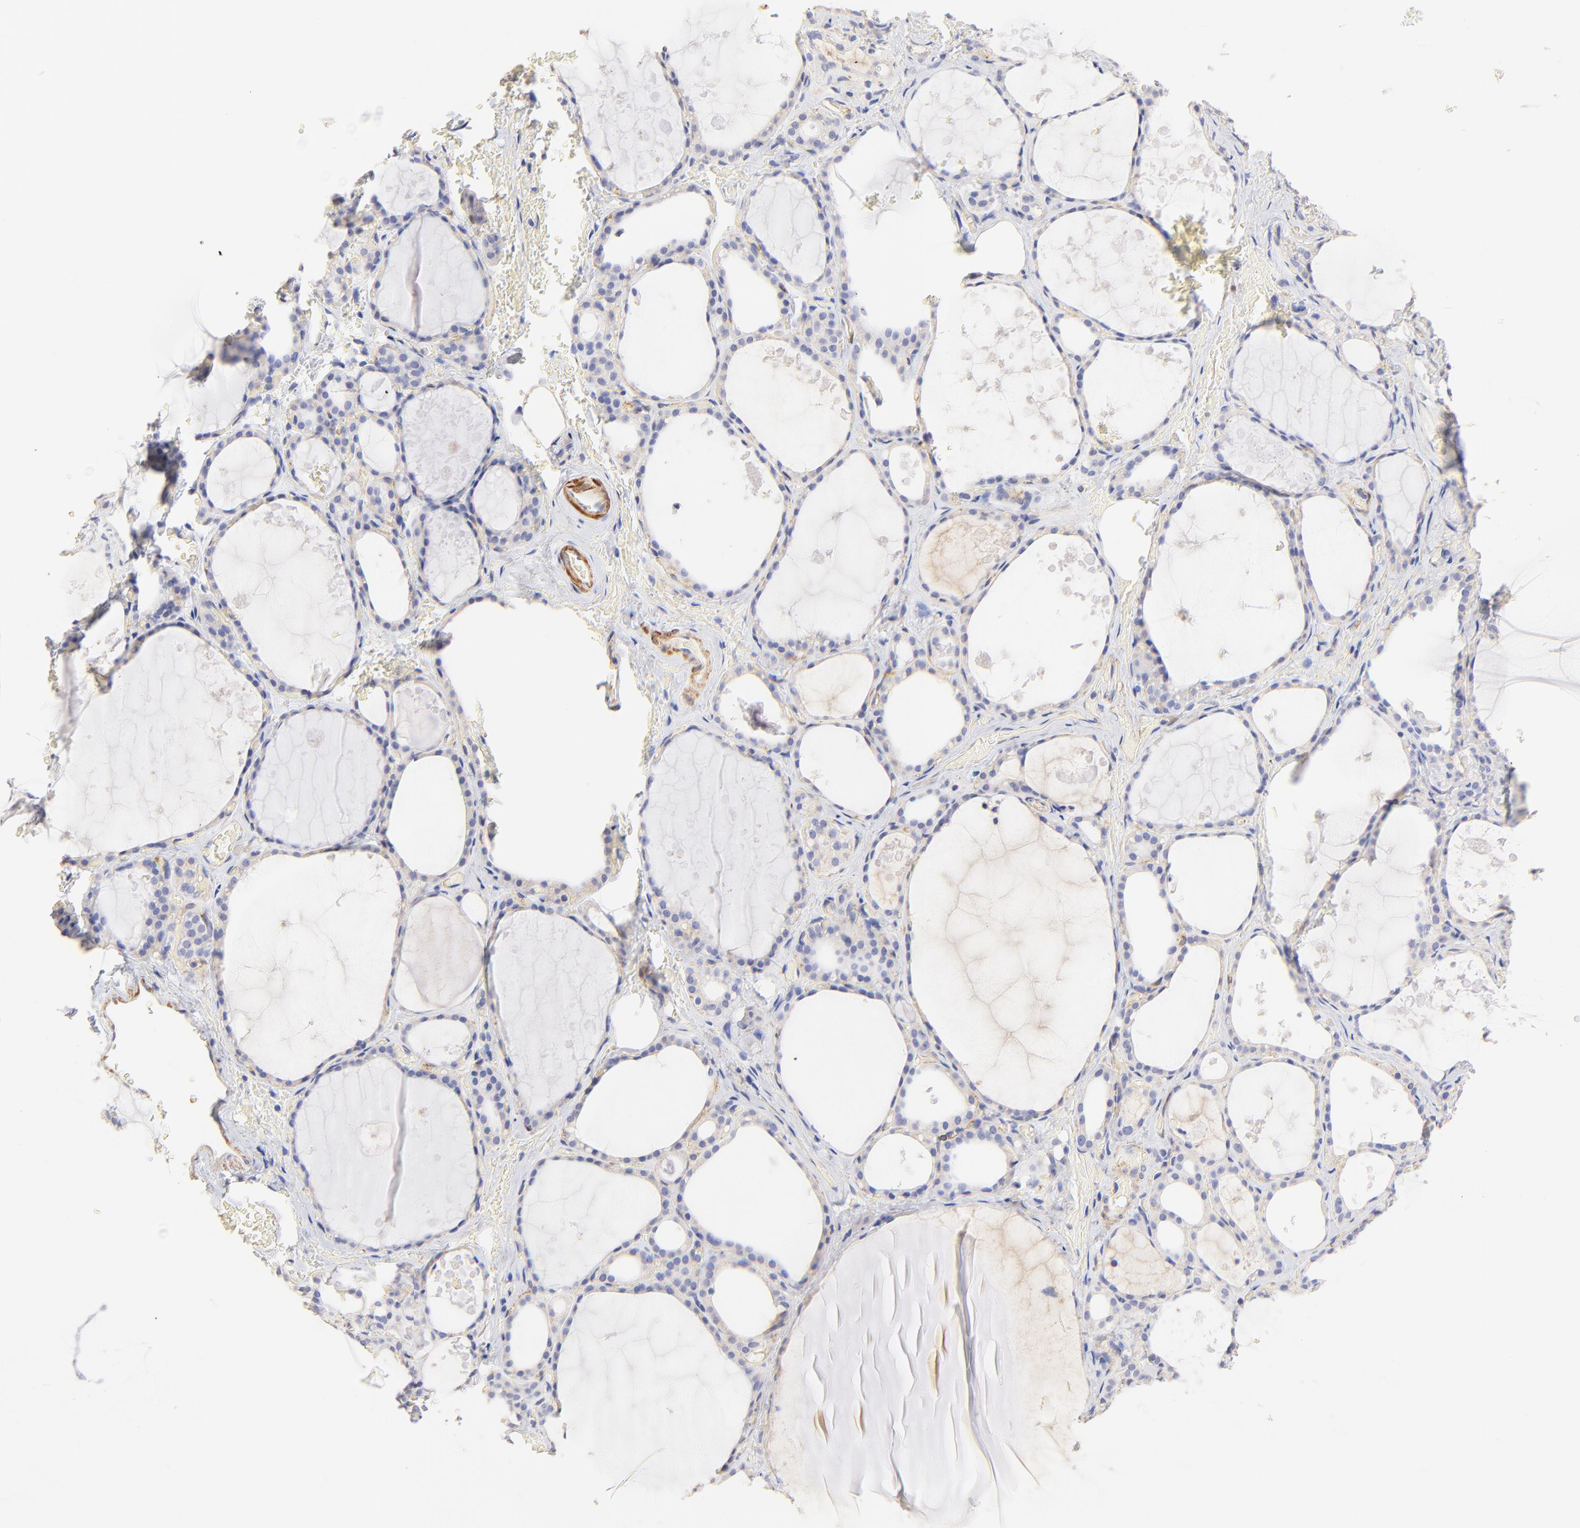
{"staining": {"intensity": "negative", "quantity": "none", "location": "none"}, "tissue": "thyroid gland", "cell_type": "Glandular cells", "image_type": "normal", "snomed": [{"axis": "morphology", "description": "Normal tissue, NOS"}, {"axis": "topography", "description": "Thyroid gland"}], "caption": "The immunohistochemistry (IHC) photomicrograph has no significant expression in glandular cells of thyroid gland.", "gene": "ACTRT1", "patient": {"sex": "male", "age": 61}}